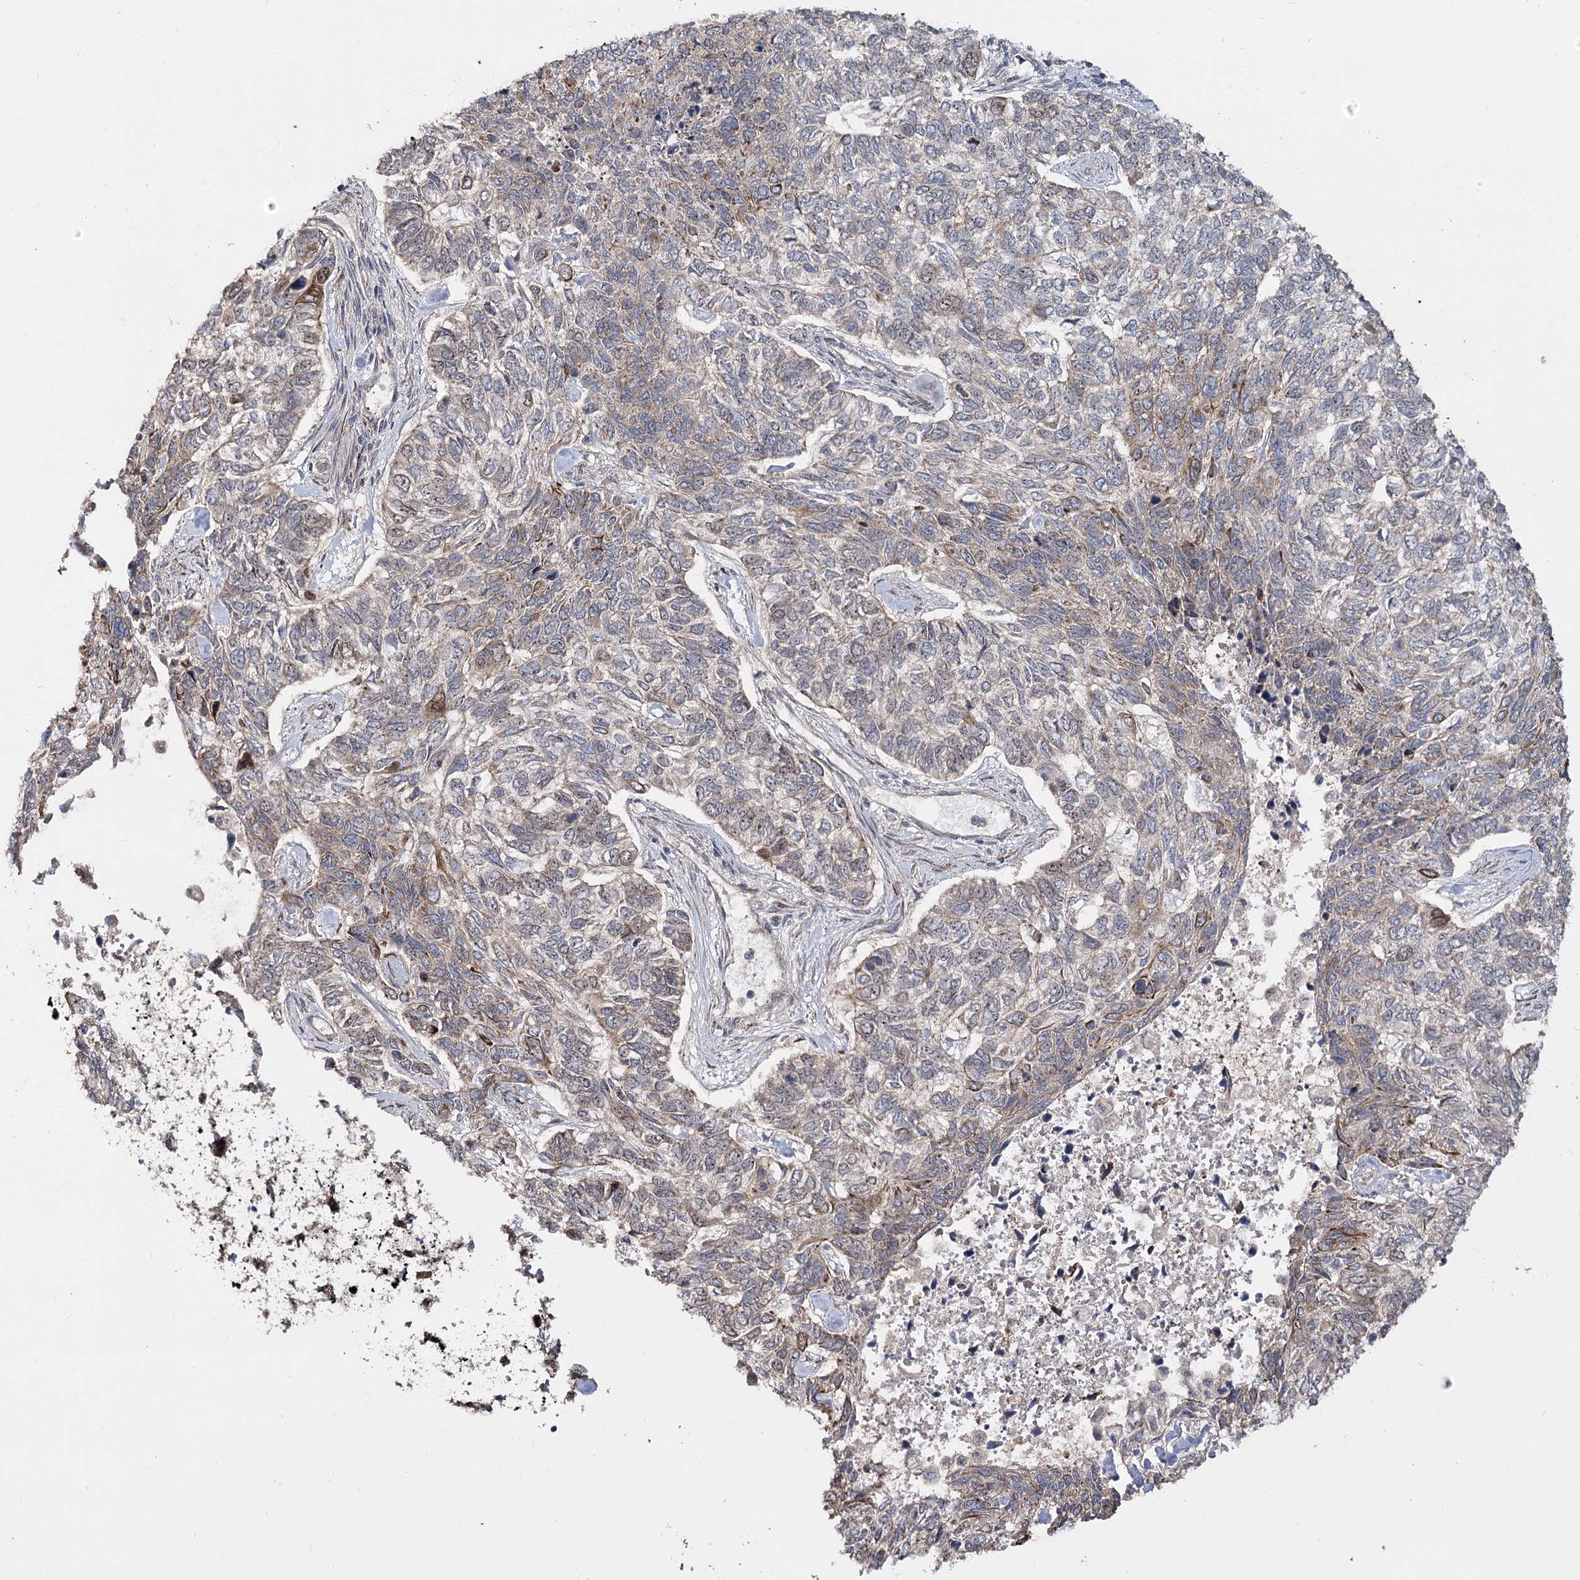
{"staining": {"intensity": "weak", "quantity": "<25%", "location": "cytoplasmic/membranous"}, "tissue": "skin cancer", "cell_type": "Tumor cells", "image_type": "cancer", "snomed": [{"axis": "morphology", "description": "Basal cell carcinoma"}, {"axis": "topography", "description": "Skin"}], "caption": "IHC micrograph of skin cancer (basal cell carcinoma) stained for a protein (brown), which displays no expression in tumor cells.", "gene": "PIK3C2A", "patient": {"sex": "female", "age": 65}}